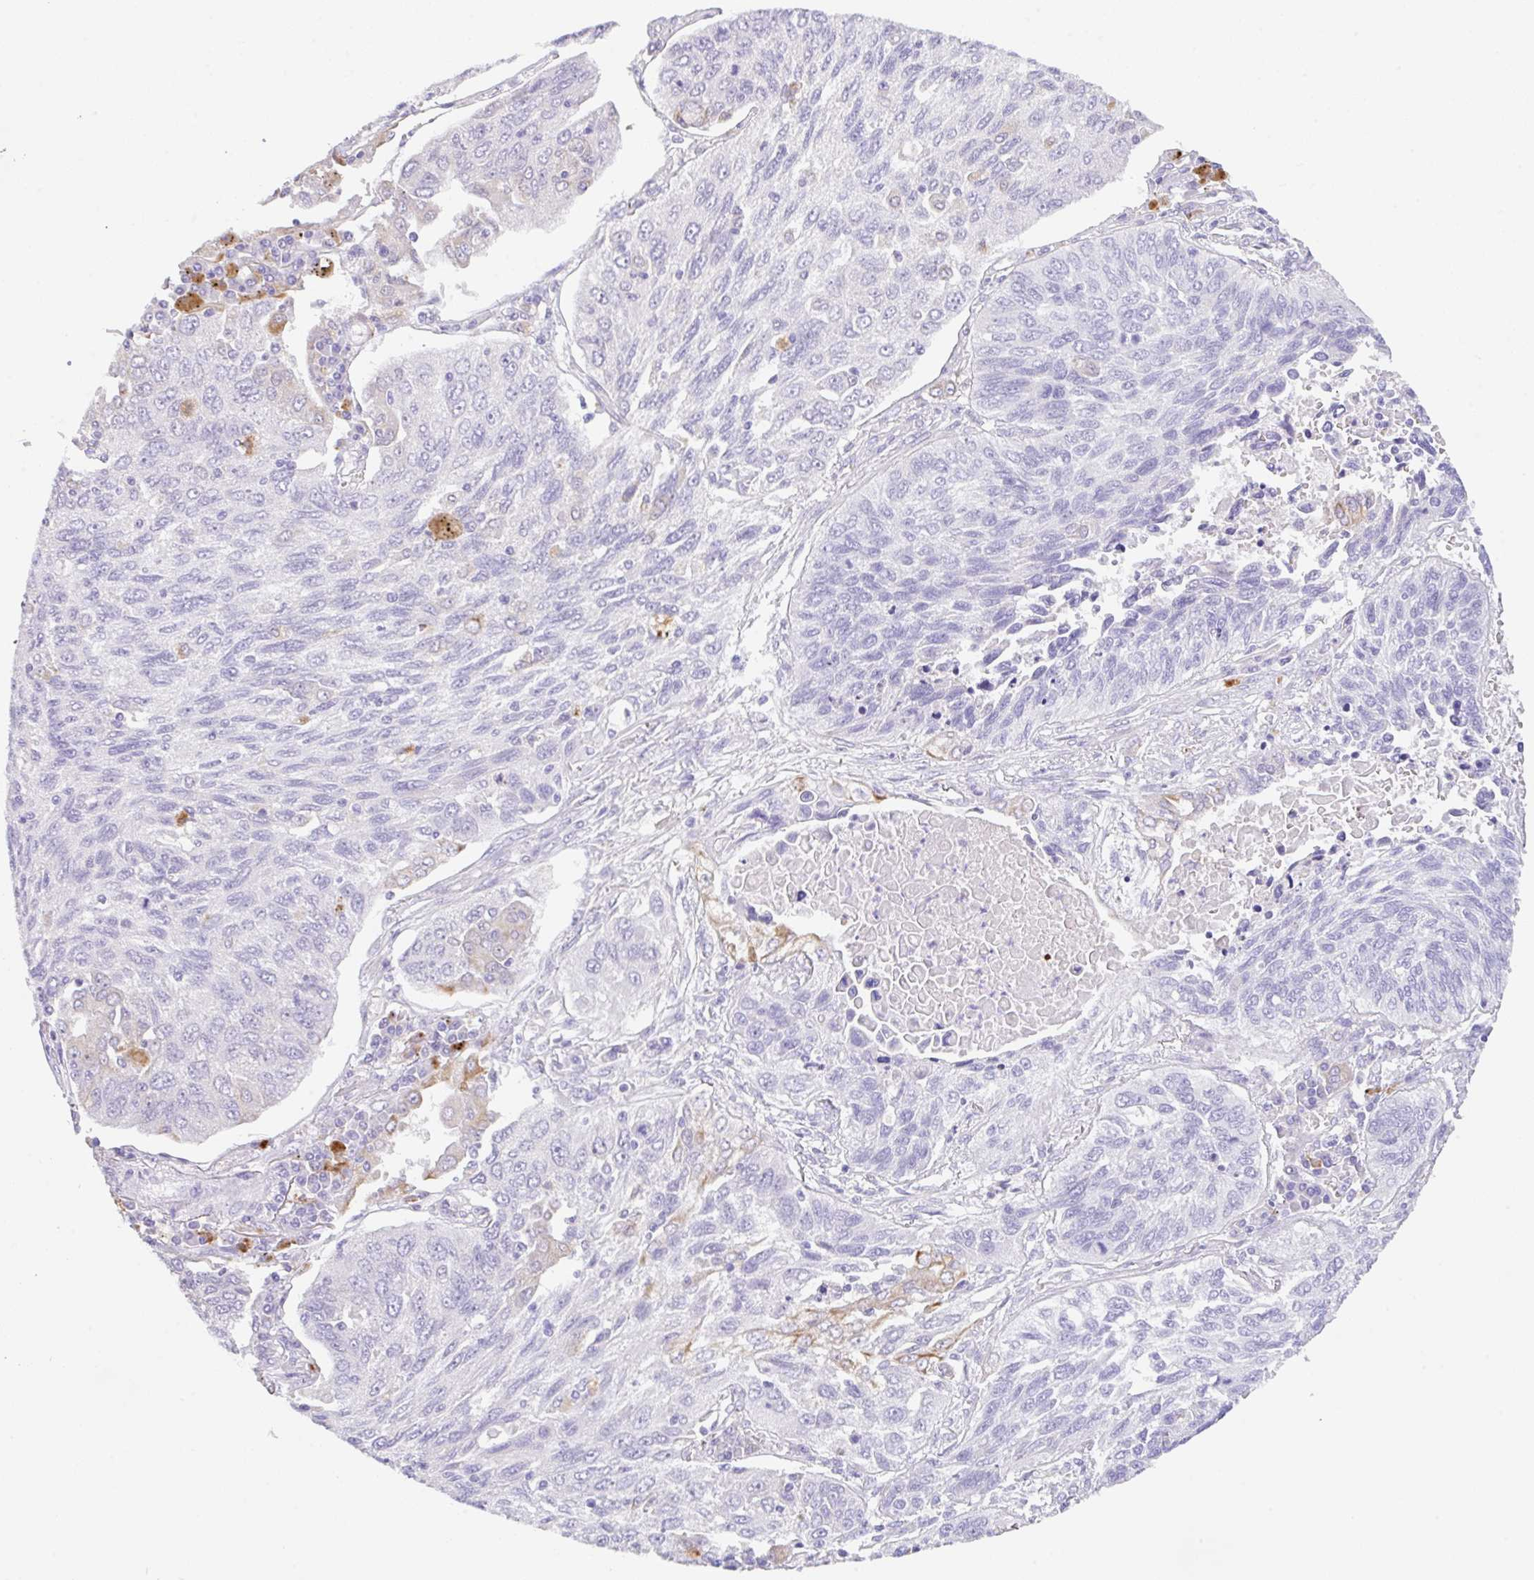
{"staining": {"intensity": "negative", "quantity": "none", "location": "none"}, "tissue": "lung cancer", "cell_type": "Tumor cells", "image_type": "cancer", "snomed": [{"axis": "morphology", "description": "Squamous cell carcinoma, NOS"}, {"axis": "topography", "description": "Lung"}], "caption": "Immunohistochemistry micrograph of neoplastic tissue: human lung cancer stained with DAB shows no significant protein staining in tumor cells. Nuclei are stained in blue.", "gene": "TRAF4", "patient": {"sex": "female", "age": 66}}